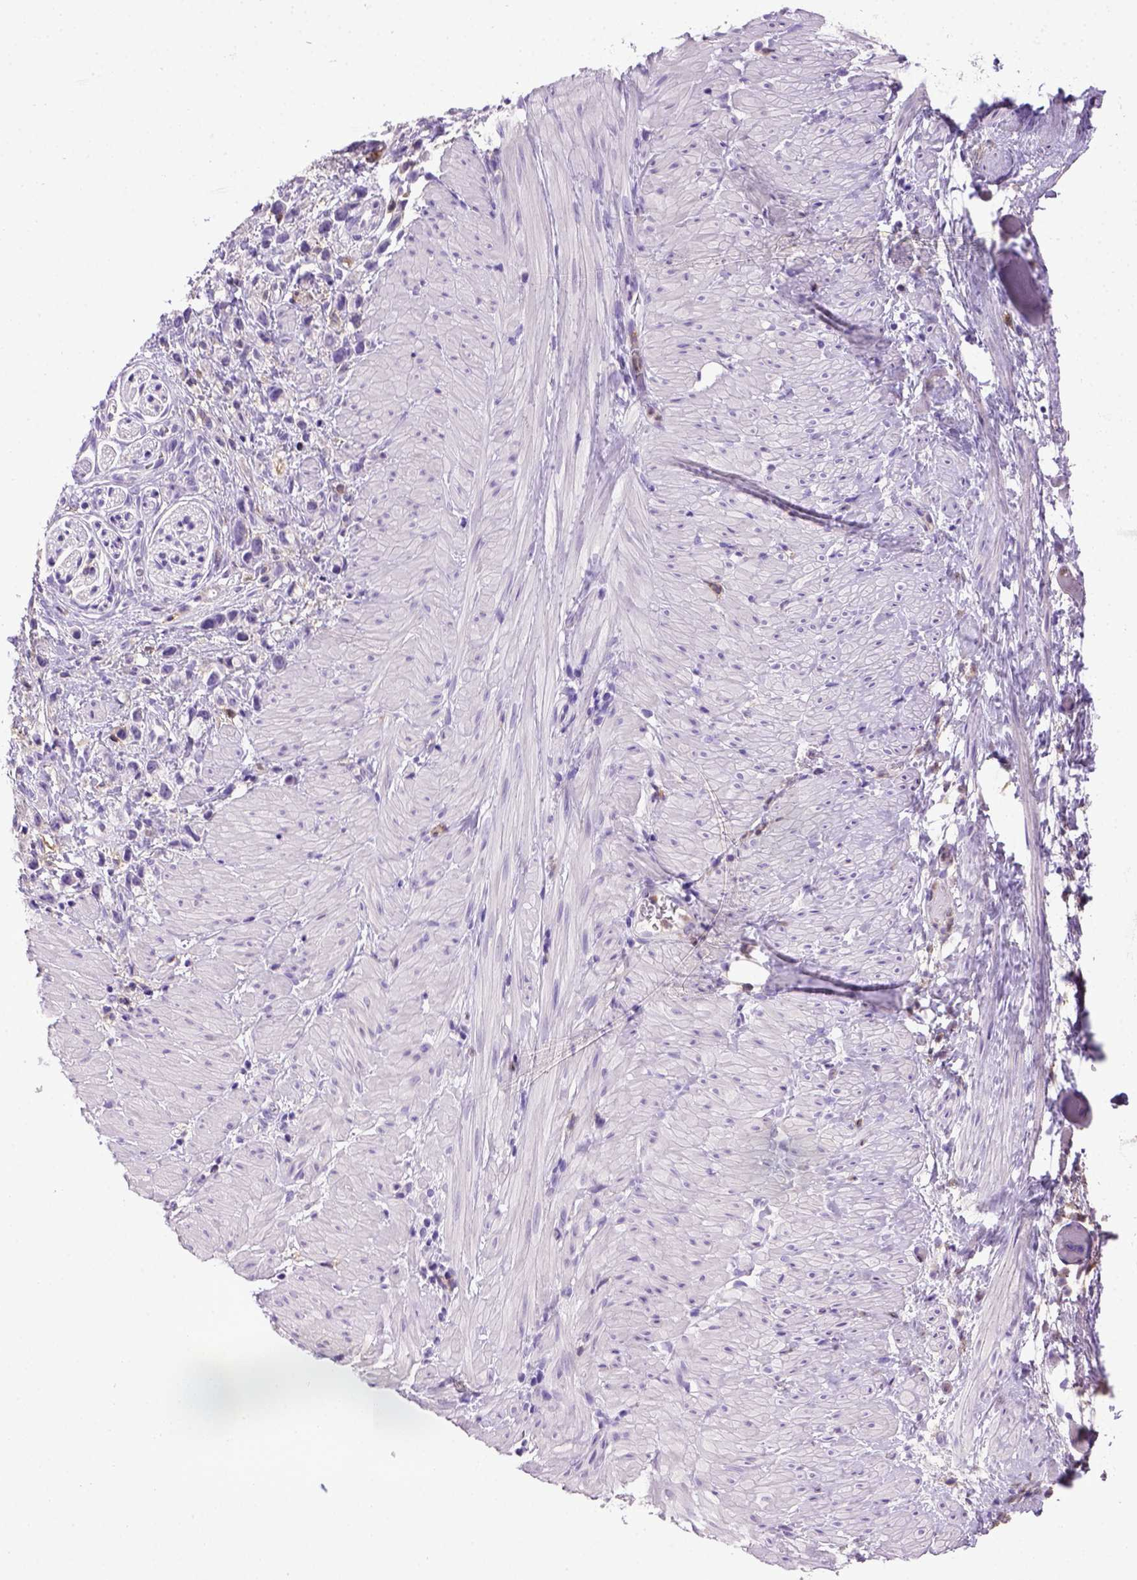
{"staining": {"intensity": "negative", "quantity": "none", "location": "none"}, "tissue": "stomach cancer", "cell_type": "Tumor cells", "image_type": "cancer", "snomed": [{"axis": "morphology", "description": "Adenocarcinoma, NOS"}, {"axis": "topography", "description": "Stomach"}], "caption": "Stomach cancer (adenocarcinoma) was stained to show a protein in brown. There is no significant expression in tumor cells.", "gene": "ITGAX", "patient": {"sex": "female", "age": 59}}